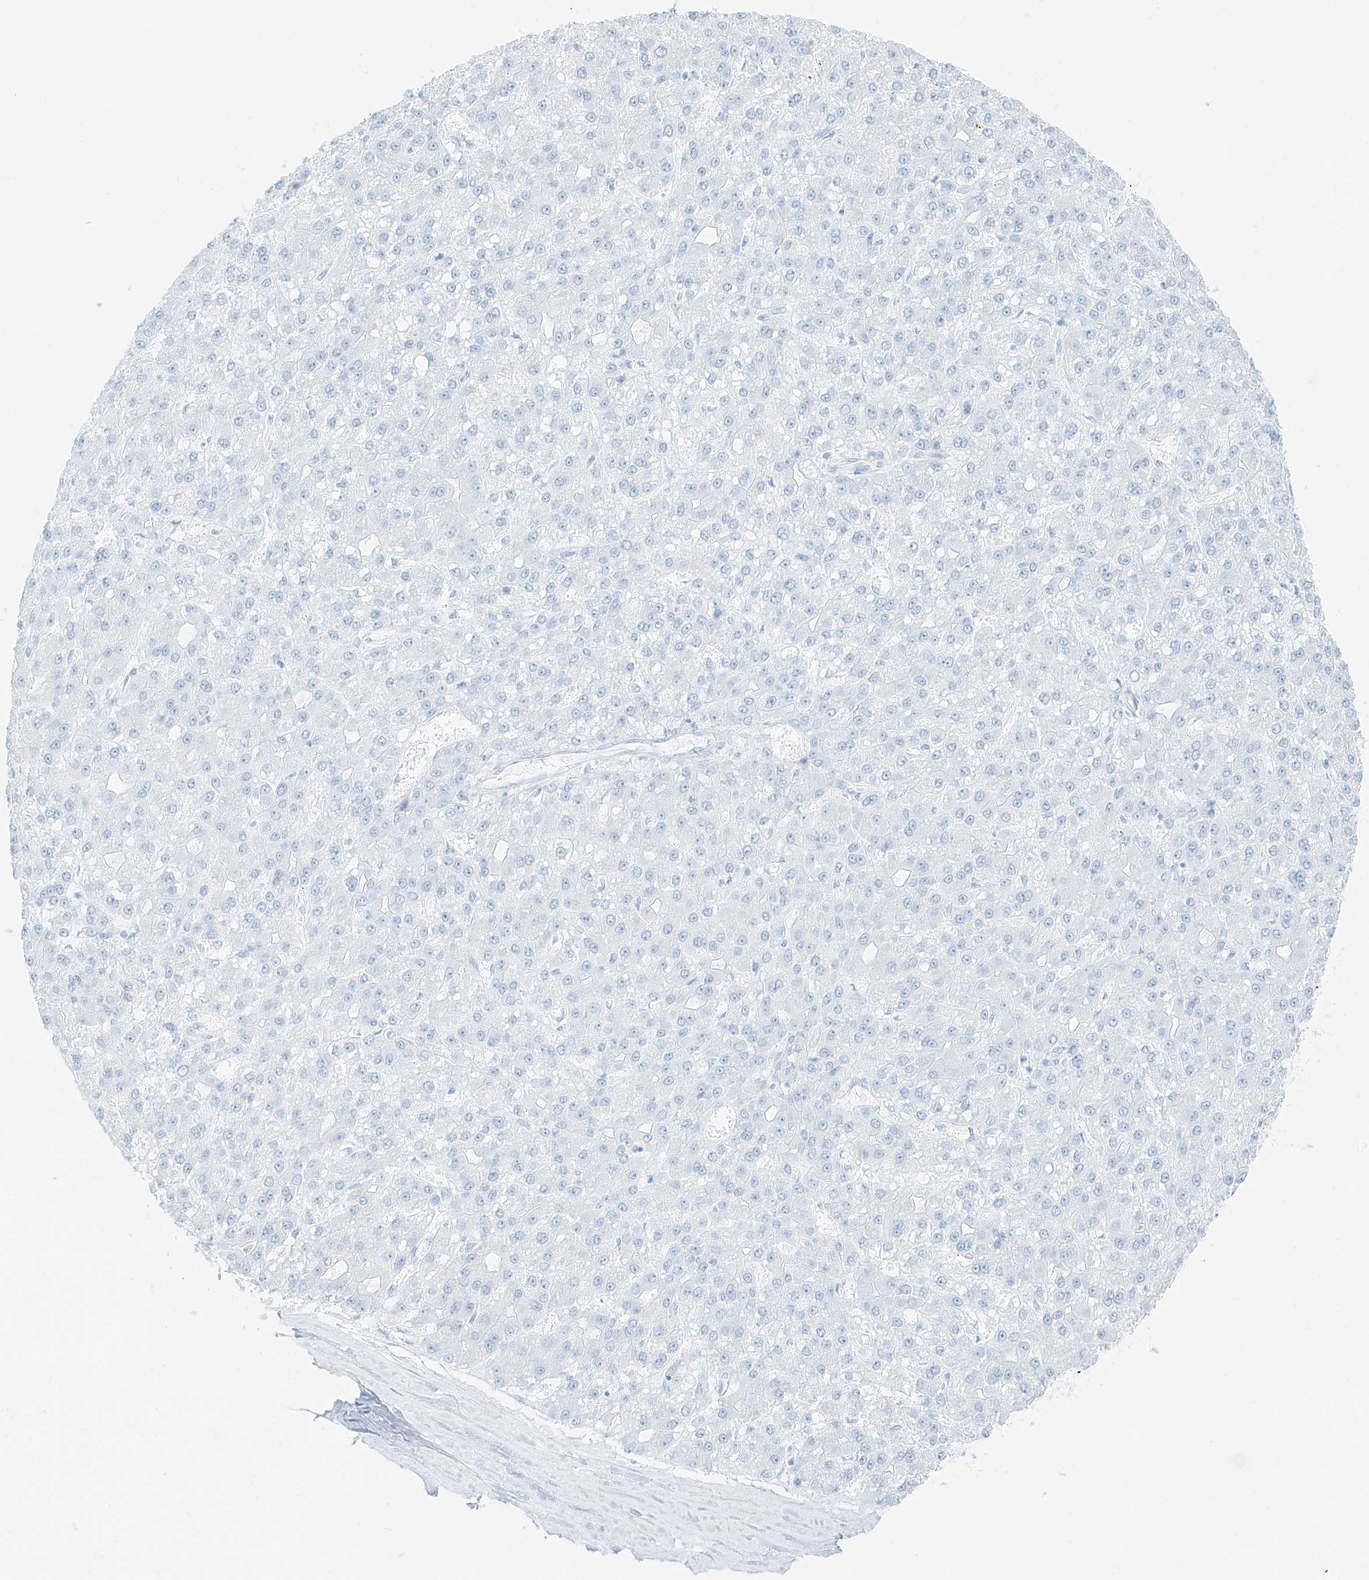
{"staining": {"intensity": "negative", "quantity": "none", "location": "none"}, "tissue": "liver cancer", "cell_type": "Tumor cells", "image_type": "cancer", "snomed": [{"axis": "morphology", "description": "Carcinoma, Hepatocellular, NOS"}, {"axis": "topography", "description": "Liver"}], "caption": "This is an immunohistochemistry micrograph of liver hepatocellular carcinoma. There is no expression in tumor cells.", "gene": "SMCP", "patient": {"sex": "male", "age": 67}}